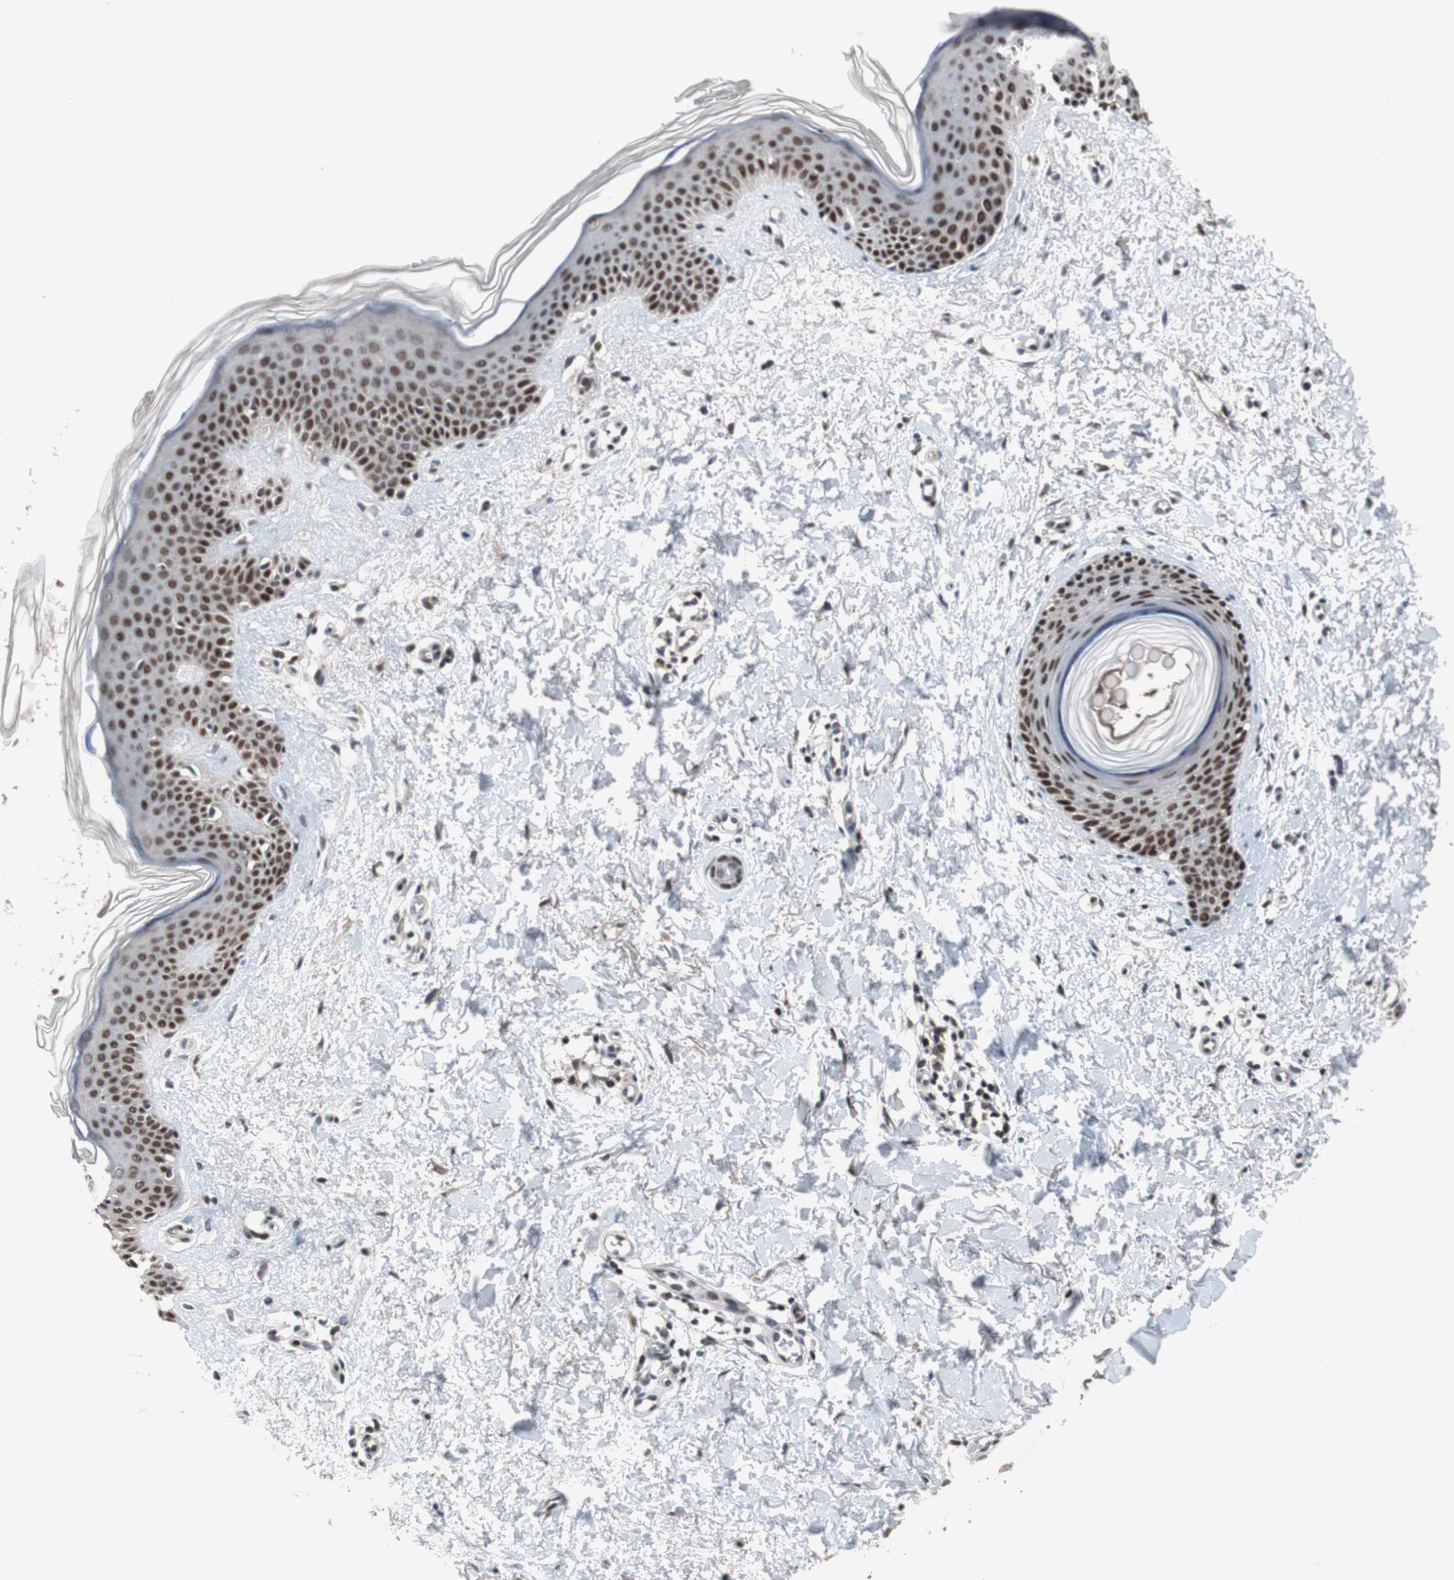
{"staining": {"intensity": "negative", "quantity": "none", "location": "none"}, "tissue": "skin", "cell_type": "Fibroblasts", "image_type": "normal", "snomed": [{"axis": "morphology", "description": "Normal tissue, NOS"}, {"axis": "topography", "description": "Skin"}], "caption": "Immunohistochemistry (IHC) image of normal skin: human skin stained with DAB (3,3'-diaminobenzidine) displays no significant protein staining in fibroblasts. (Stains: DAB immunohistochemistry (IHC) with hematoxylin counter stain, Microscopy: brightfield microscopy at high magnification).", "gene": "TP63", "patient": {"sex": "female", "age": 56}}